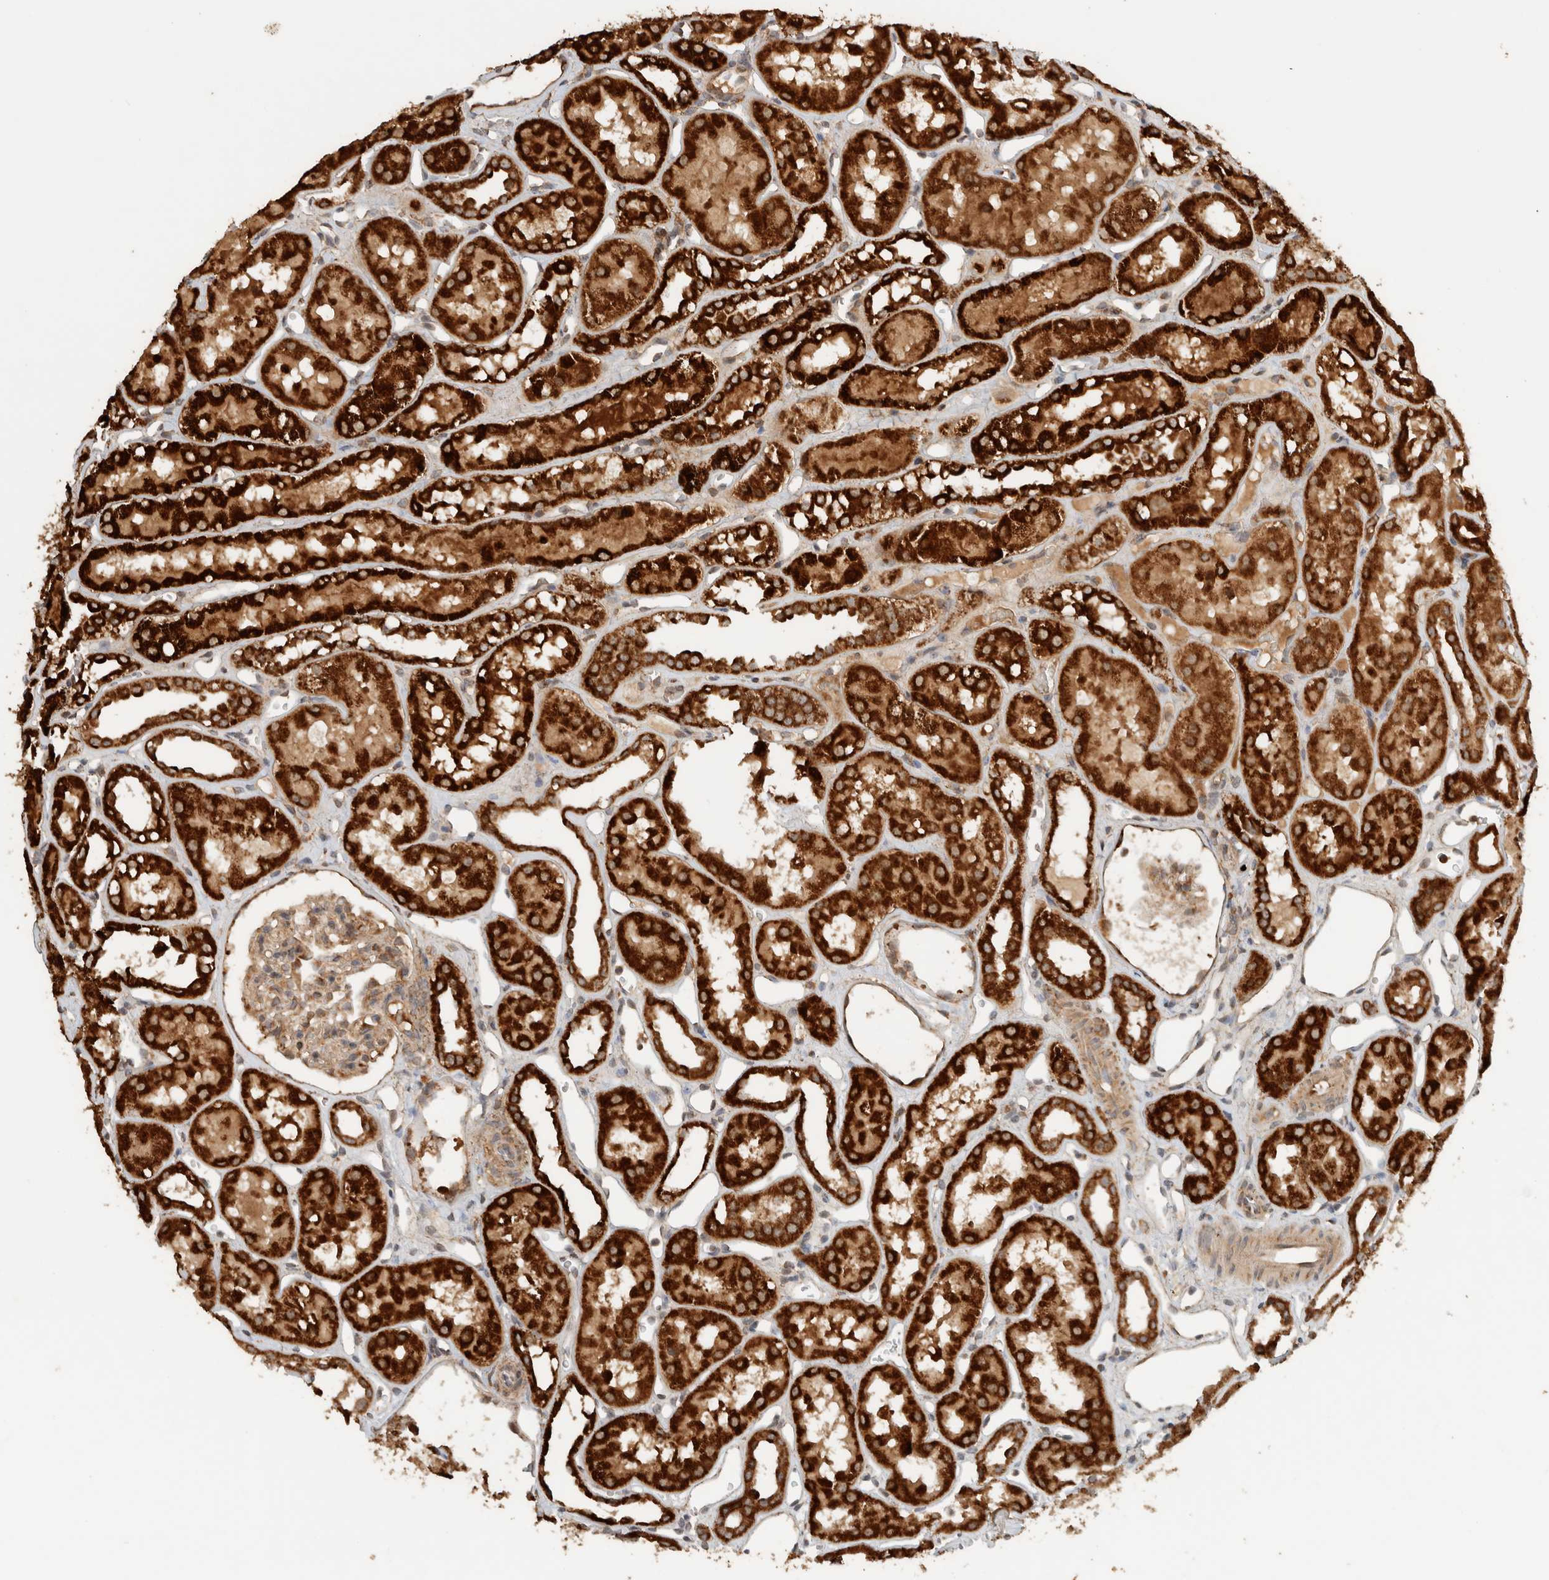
{"staining": {"intensity": "weak", "quantity": "25%-75%", "location": "cytoplasmic/membranous"}, "tissue": "kidney", "cell_type": "Cells in glomeruli", "image_type": "normal", "snomed": [{"axis": "morphology", "description": "Normal tissue, NOS"}, {"axis": "topography", "description": "Kidney"}], "caption": "Protein analysis of unremarkable kidney shows weak cytoplasmic/membranous staining in about 25%-75% of cells in glomeruli.", "gene": "EIF2B3", "patient": {"sex": "male", "age": 16}}